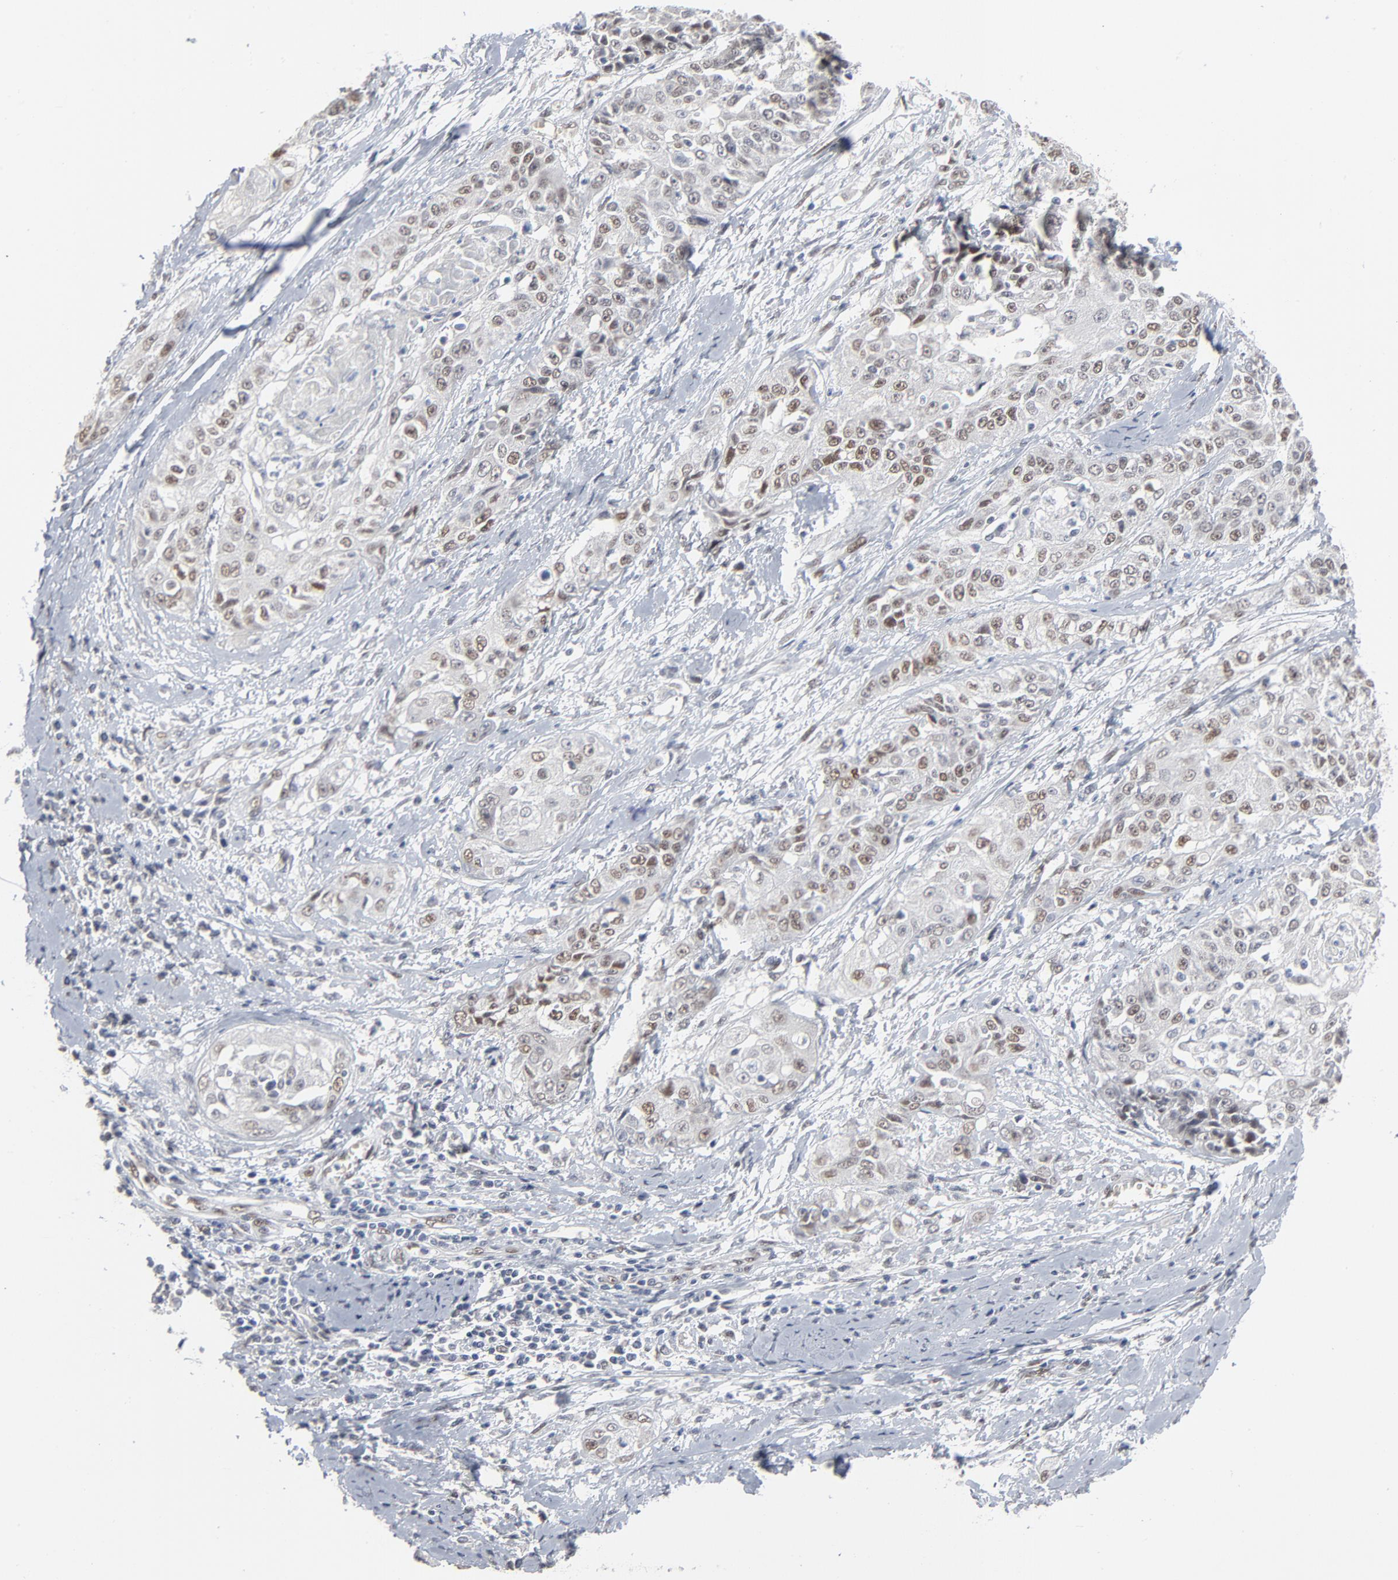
{"staining": {"intensity": "moderate", "quantity": "25%-75%", "location": "nuclear"}, "tissue": "cervical cancer", "cell_type": "Tumor cells", "image_type": "cancer", "snomed": [{"axis": "morphology", "description": "Squamous cell carcinoma, NOS"}, {"axis": "topography", "description": "Cervix"}], "caption": "Protein expression by immunohistochemistry (IHC) displays moderate nuclear positivity in about 25%-75% of tumor cells in squamous cell carcinoma (cervical).", "gene": "ATF7", "patient": {"sex": "female", "age": 64}}